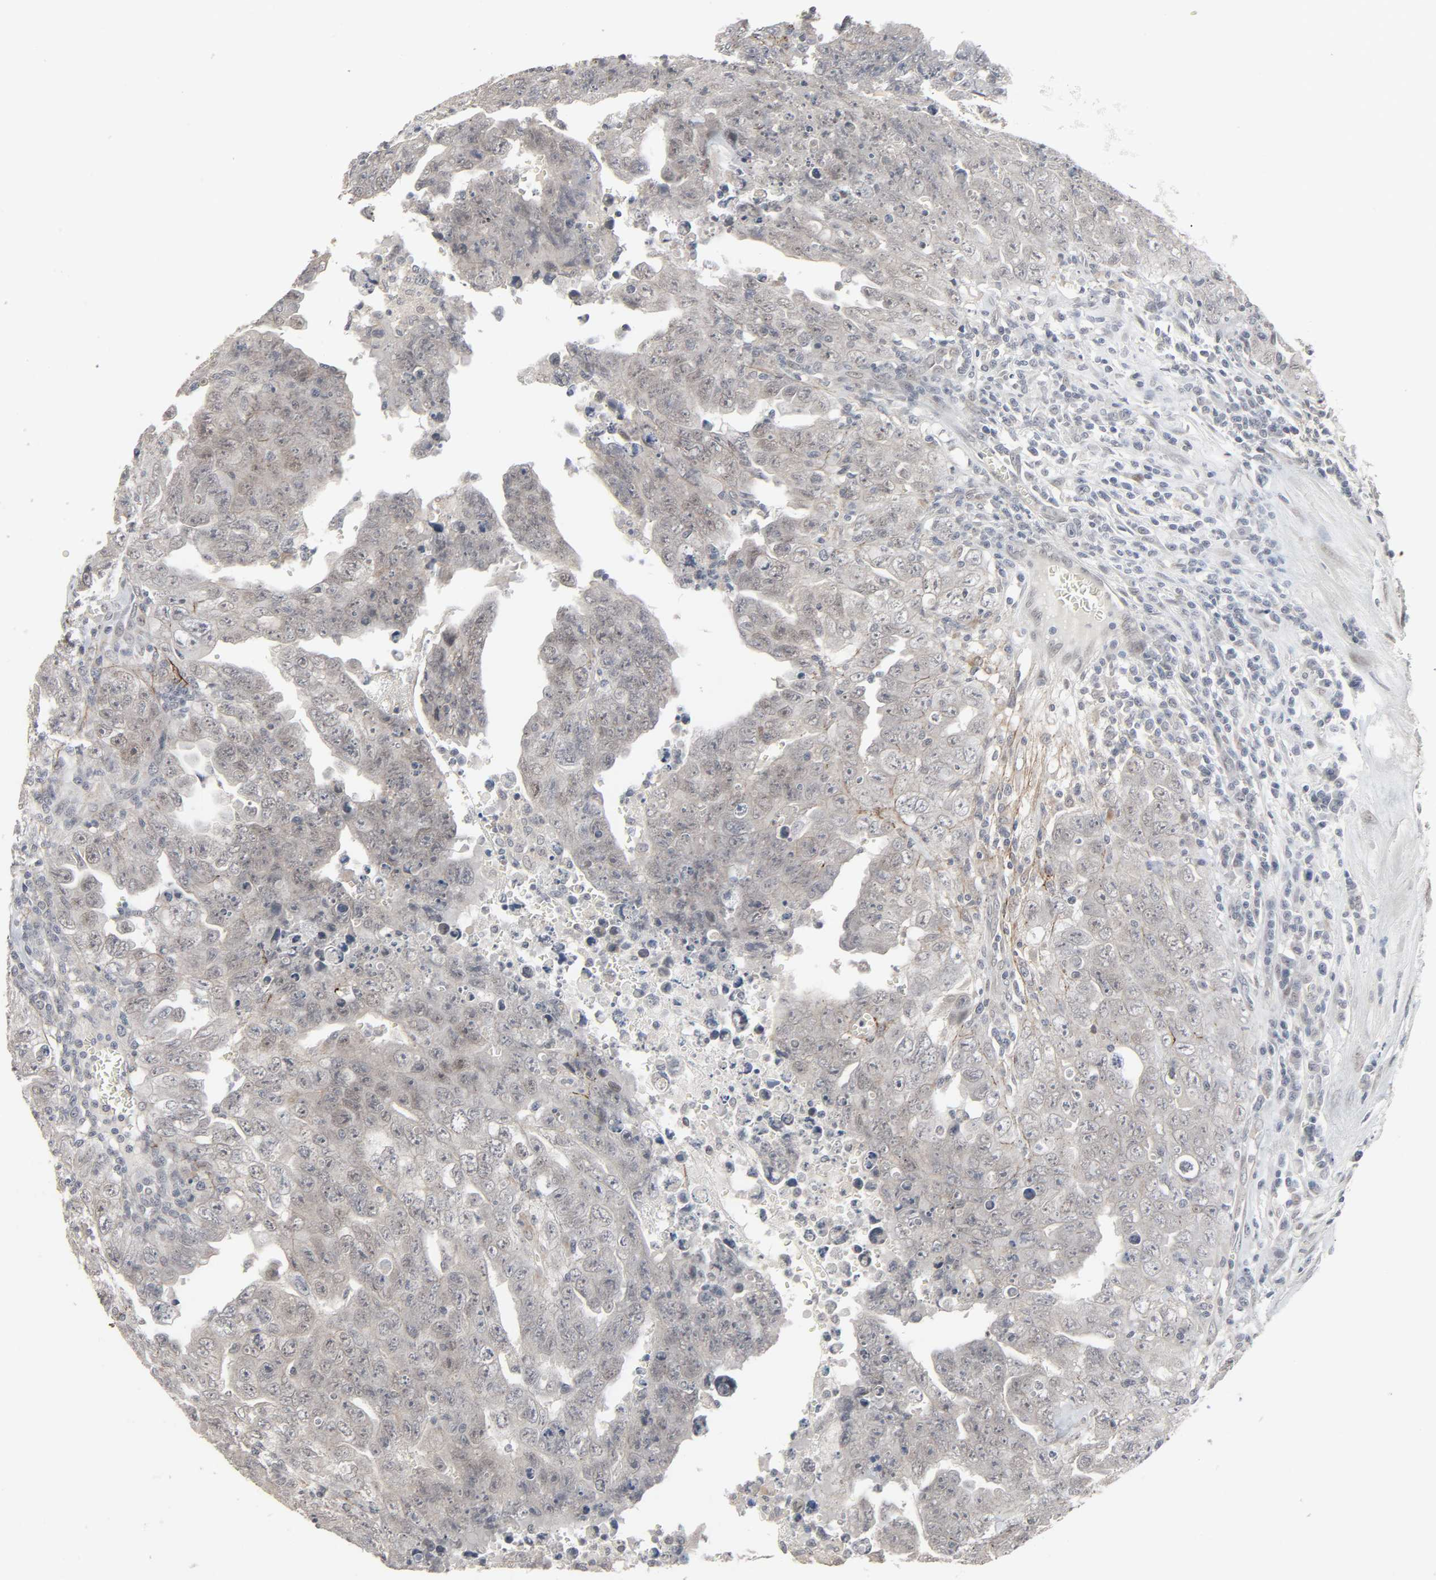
{"staining": {"intensity": "strong", "quantity": "<25%", "location": "cytoplasmic/membranous"}, "tissue": "testis cancer", "cell_type": "Tumor cells", "image_type": "cancer", "snomed": [{"axis": "morphology", "description": "Carcinoma, Embryonal, NOS"}, {"axis": "topography", "description": "Testis"}], "caption": "A histopathology image of human testis cancer stained for a protein displays strong cytoplasmic/membranous brown staining in tumor cells.", "gene": "ZNF222", "patient": {"sex": "male", "age": 28}}